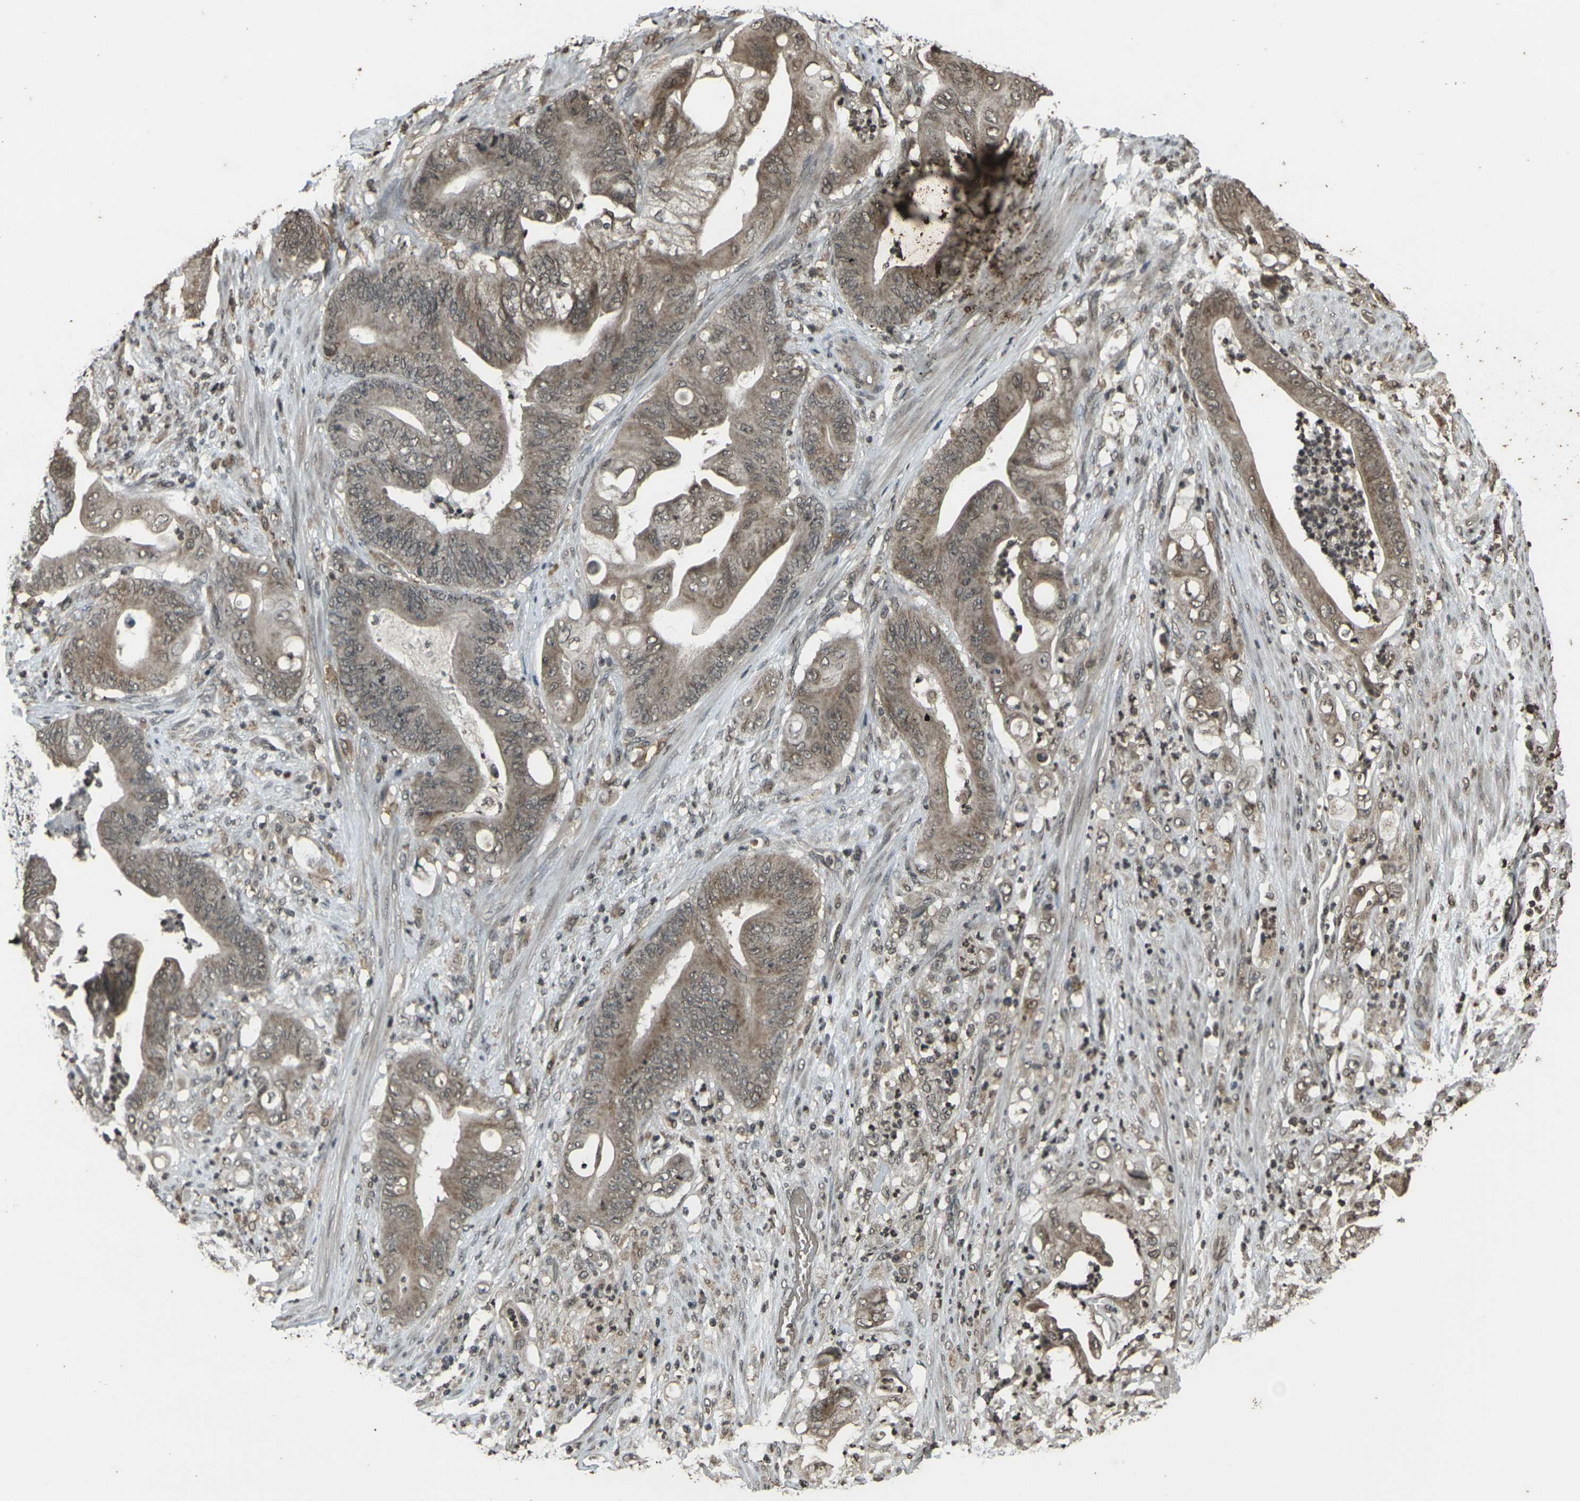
{"staining": {"intensity": "moderate", "quantity": ">75%", "location": "cytoplasmic/membranous,nuclear"}, "tissue": "stomach cancer", "cell_type": "Tumor cells", "image_type": "cancer", "snomed": [{"axis": "morphology", "description": "Adenocarcinoma, NOS"}, {"axis": "topography", "description": "Stomach"}], "caption": "DAB immunohistochemical staining of stomach cancer exhibits moderate cytoplasmic/membranous and nuclear protein positivity in about >75% of tumor cells.", "gene": "PRPF8", "patient": {"sex": "female", "age": 73}}